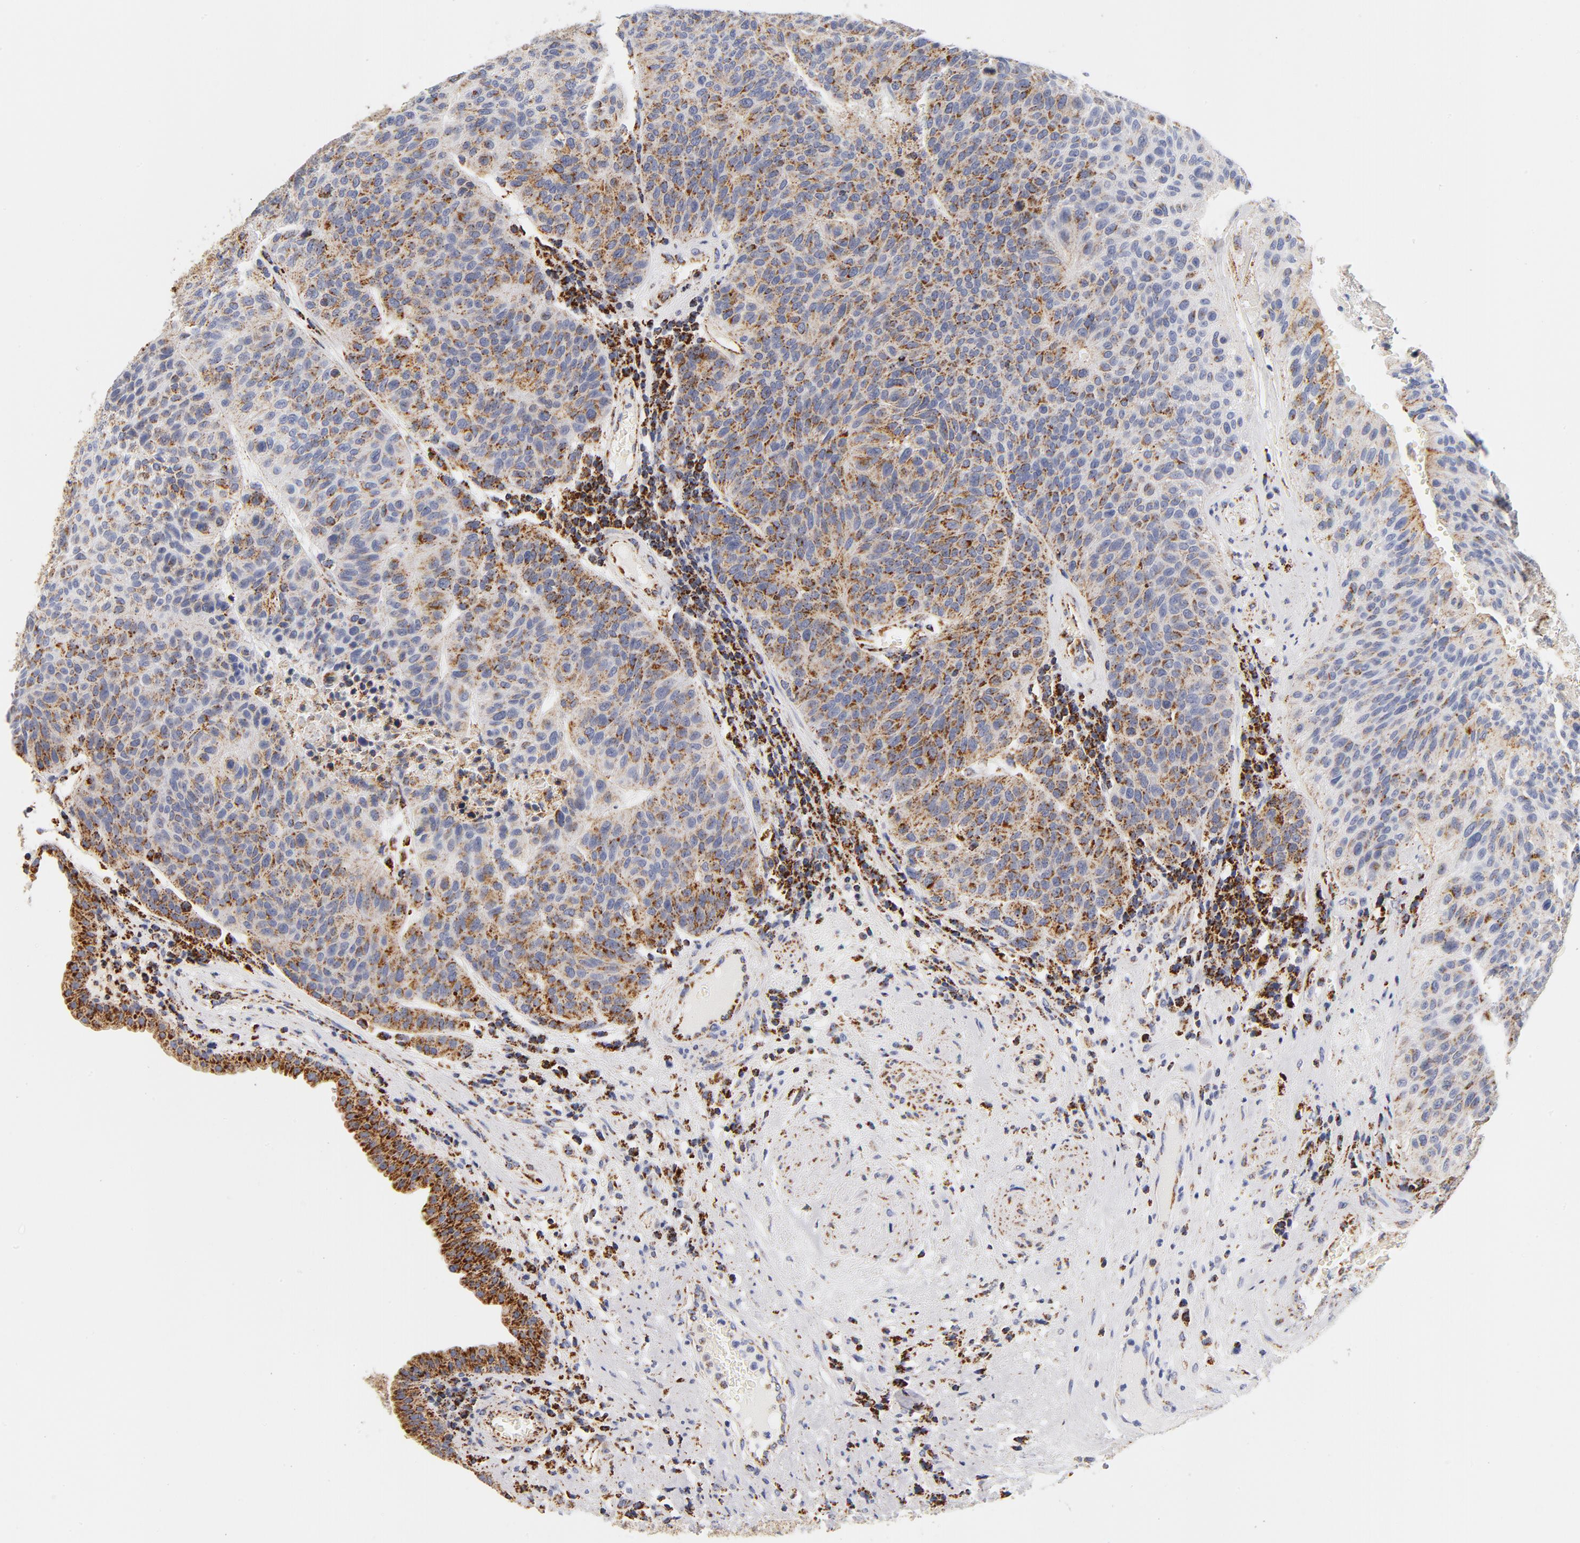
{"staining": {"intensity": "strong", "quantity": "25%-75%", "location": "cytoplasmic/membranous"}, "tissue": "urothelial cancer", "cell_type": "Tumor cells", "image_type": "cancer", "snomed": [{"axis": "morphology", "description": "Urothelial carcinoma, High grade"}, {"axis": "topography", "description": "Urinary bladder"}], "caption": "Protein staining of urothelial carcinoma (high-grade) tissue reveals strong cytoplasmic/membranous expression in approximately 25%-75% of tumor cells.", "gene": "ECHS1", "patient": {"sex": "male", "age": 66}}